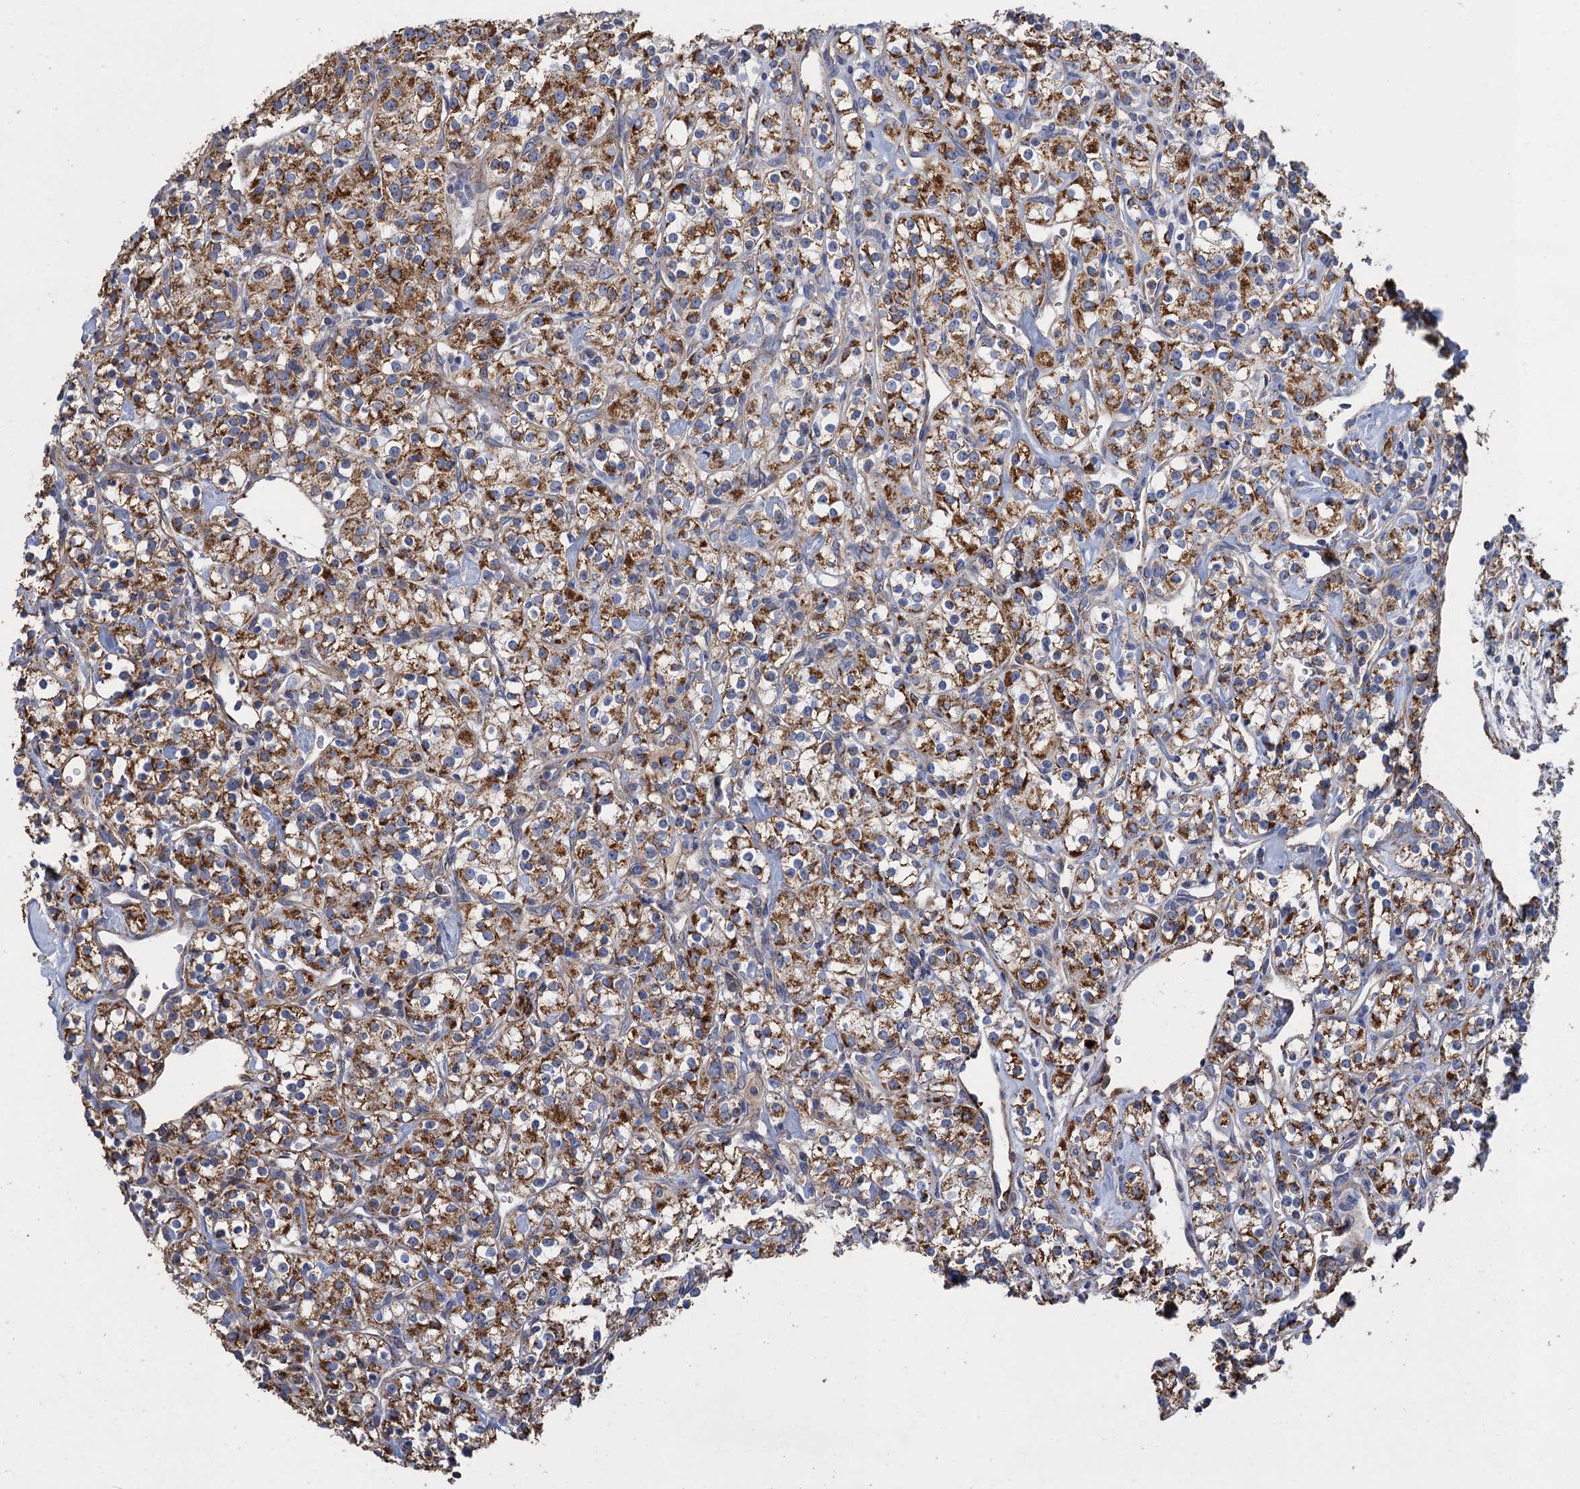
{"staining": {"intensity": "moderate", "quantity": ">75%", "location": "cytoplasmic/membranous"}, "tissue": "renal cancer", "cell_type": "Tumor cells", "image_type": "cancer", "snomed": [{"axis": "morphology", "description": "Adenocarcinoma, NOS"}, {"axis": "topography", "description": "Kidney"}], "caption": "Immunohistochemistry (DAB (3,3'-diaminobenzidine)) staining of adenocarcinoma (renal) exhibits moderate cytoplasmic/membranous protein staining in approximately >75% of tumor cells.", "gene": "GCSH", "patient": {"sex": "male", "age": 77}}